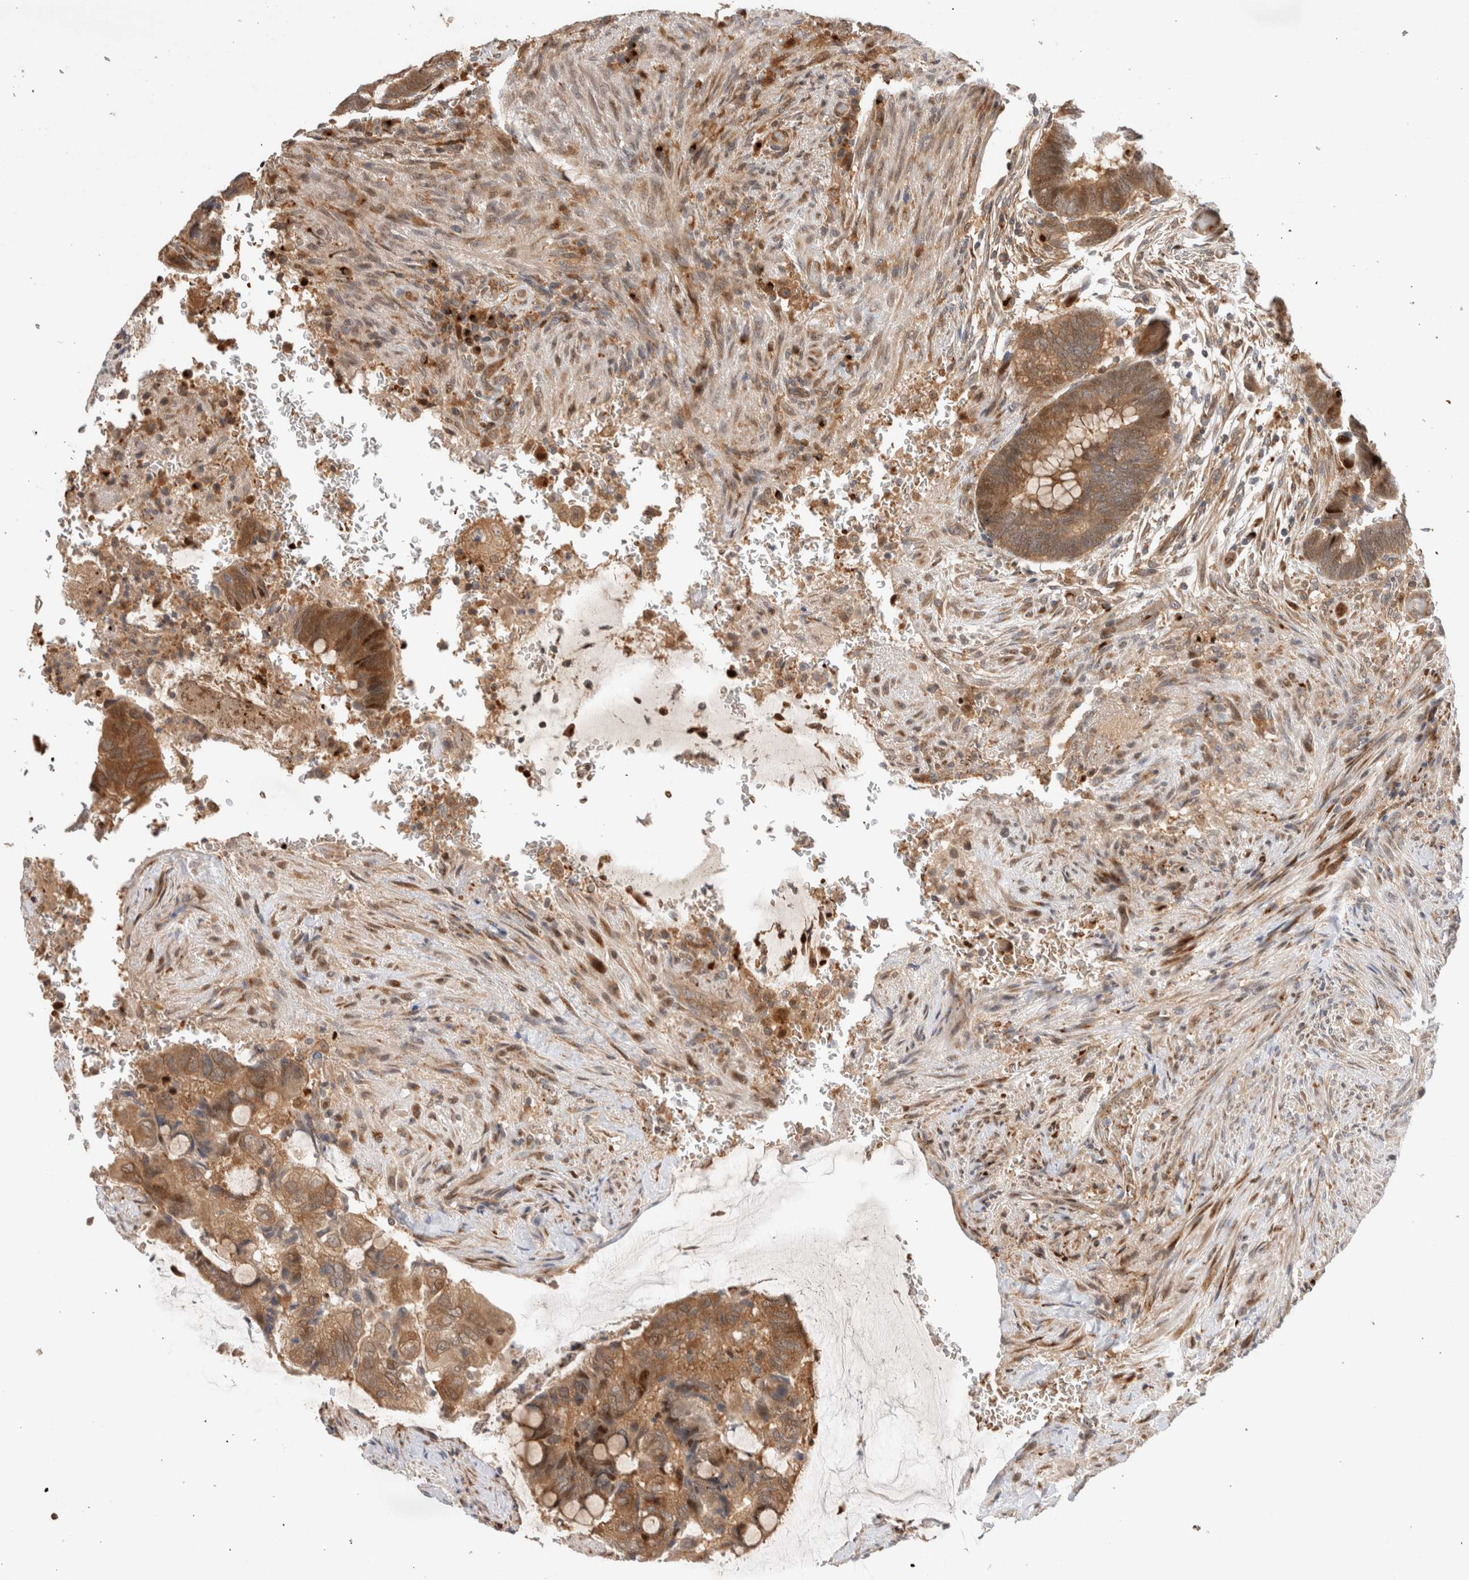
{"staining": {"intensity": "moderate", "quantity": ">75%", "location": "cytoplasmic/membranous"}, "tissue": "colorectal cancer", "cell_type": "Tumor cells", "image_type": "cancer", "snomed": [{"axis": "morphology", "description": "Normal tissue, NOS"}, {"axis": "morphology", "description": "Adenocarcinoma, NOS"}, {"axis": "topography", "description": "Rectum"}], "caption": "Colorectal cancer tissue demonstrates moderate cytoplasmic/membranous positivity in about >75% of tumor cells, visualized by immunohistochemistry. The protein of interest is shown in brown color, while the nuclei are stained blue.", "gene": "OTUD6B", "patient": {"sex": "male", "age": 92}}